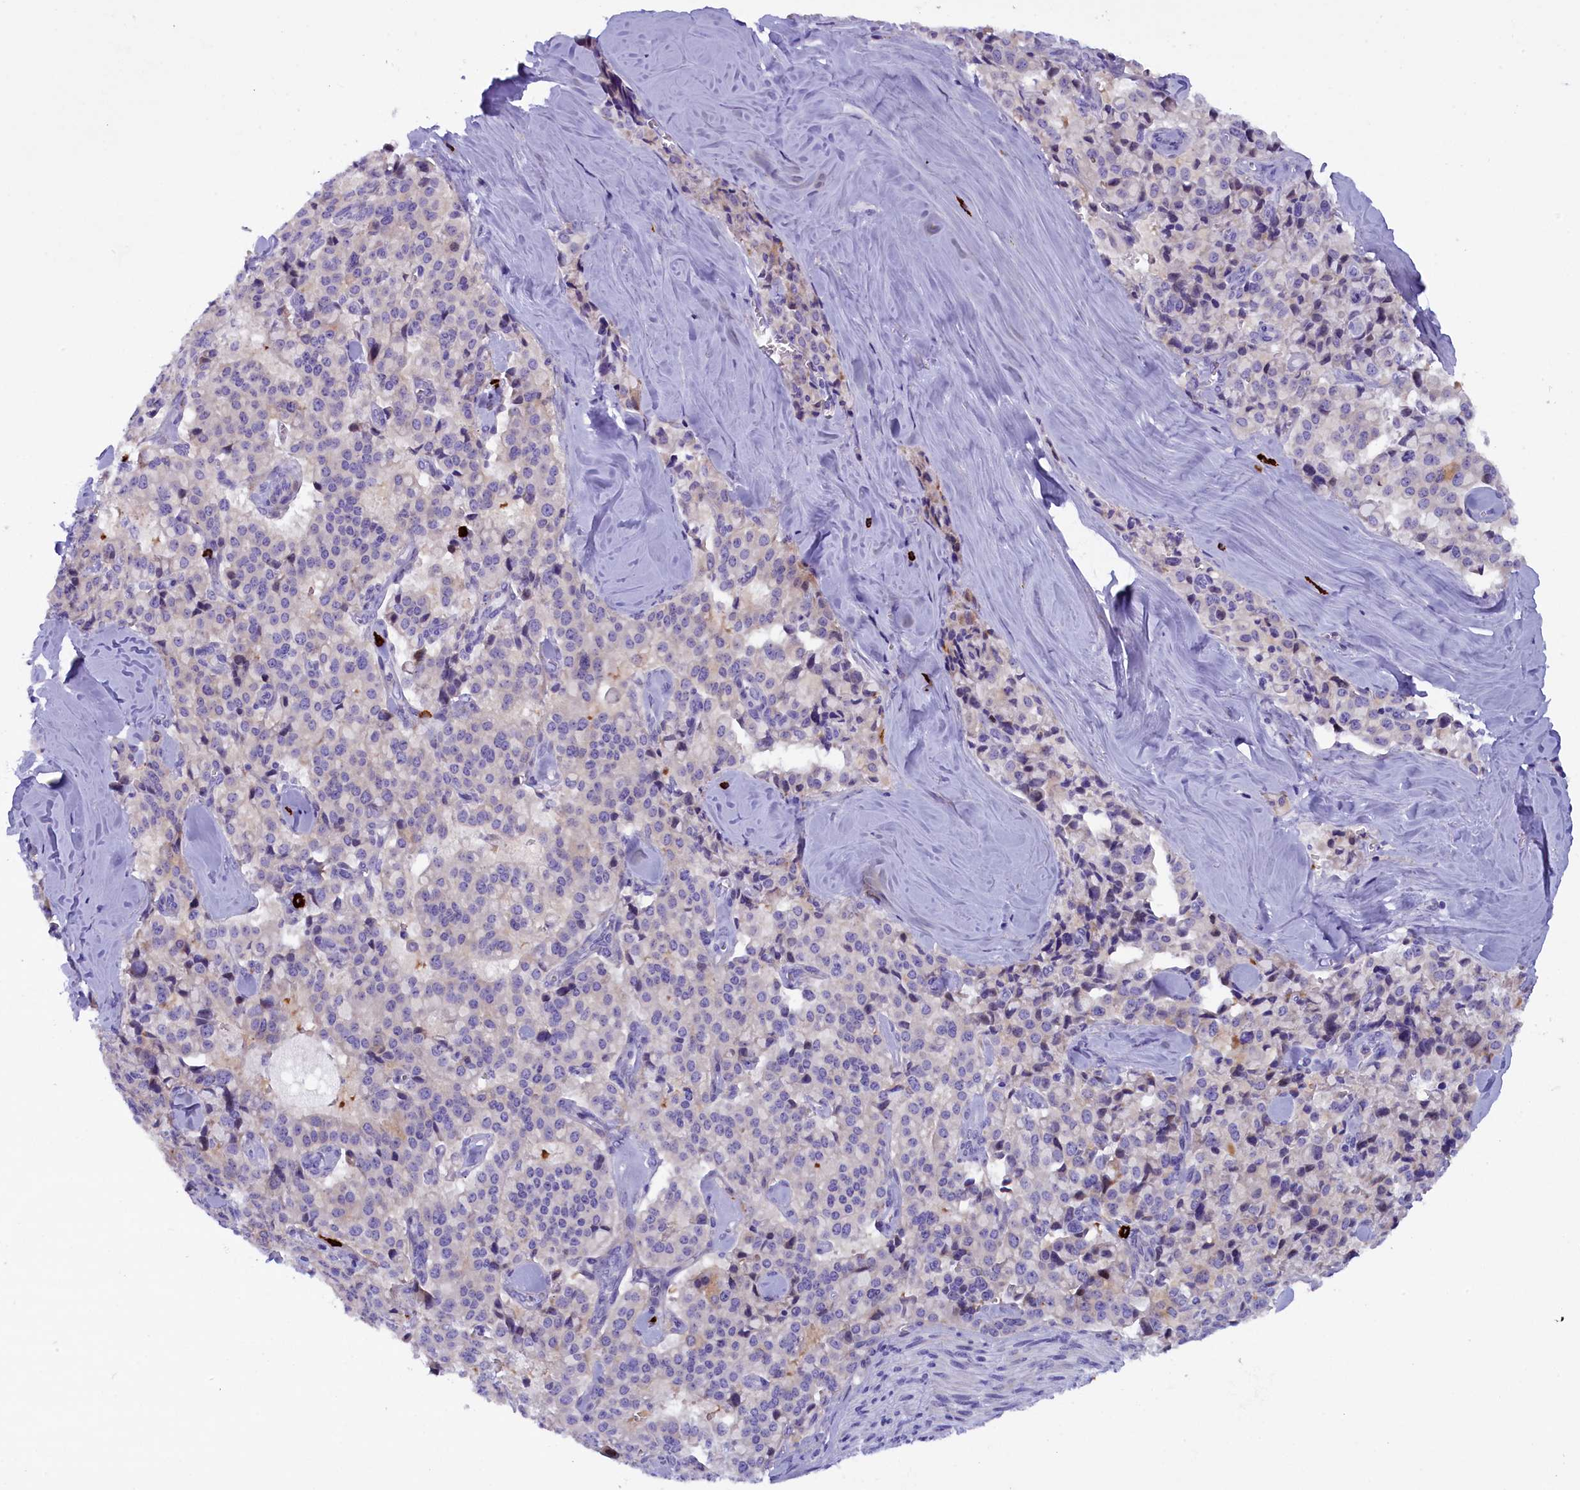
{"staining": {"intensity": "negative", "quantity": "none", "location": "none"}, "tissue": "pancreatic cancer", "cell_type": "Tumor cells", "image_type": "cancer", "snomed": [{"axis": "morphology", "description": "Adenocarcinoma, NOS"}, {"axis": "topography", "description": "Pancreas"}], "caption": "A histopathology image of human pancreatic adenocarcinoma is negative for staining in tumor cells.", "gene": "RTTN", "patient": {"sex": "male", "age": 65}}